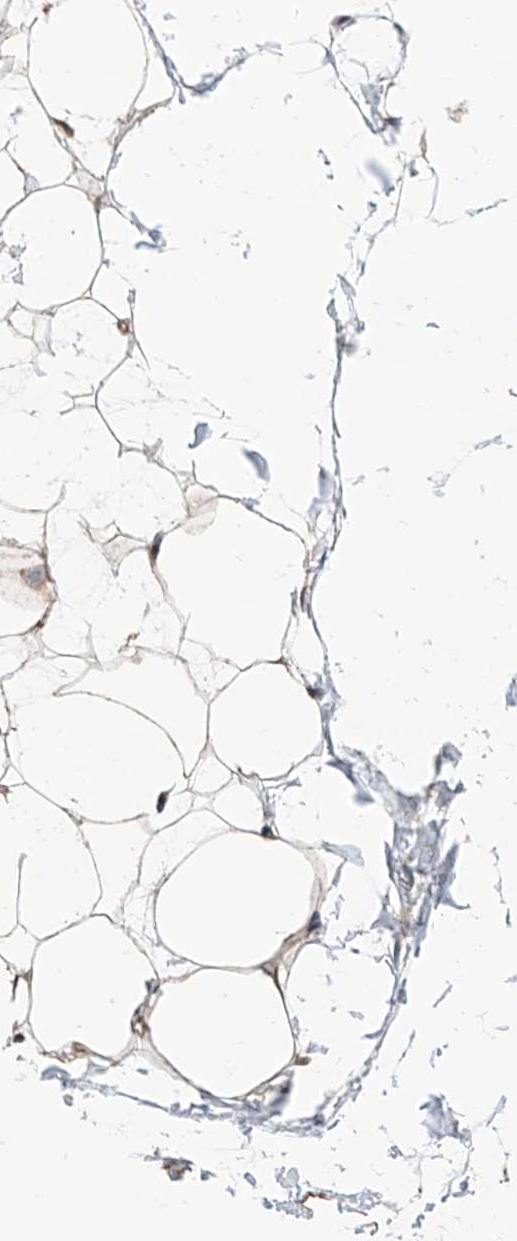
{"staining": {"intensity": "moderate", "quantity": "25%-75%", "location": "cytoplasmic/membranous,nuclear"}, "tissue": "adipose tissue", "cell_type": "Adipocytes", "image_type": "normal", "snomed": [{"axis": "morphology", "description": "Normal tissue, NOS"}, {"axis": "topography", "description": "Breast"}], "caption": "A photomicrograph of adipose tissue stained for a protein exhibits moderate cytoplasmic/membranous,nuclear brown staining in adipocytes. (IHC, brightfield microscopy, high magnification).", "gene": "ZNF445", "patient": {"sex": "female", "age": 23}}